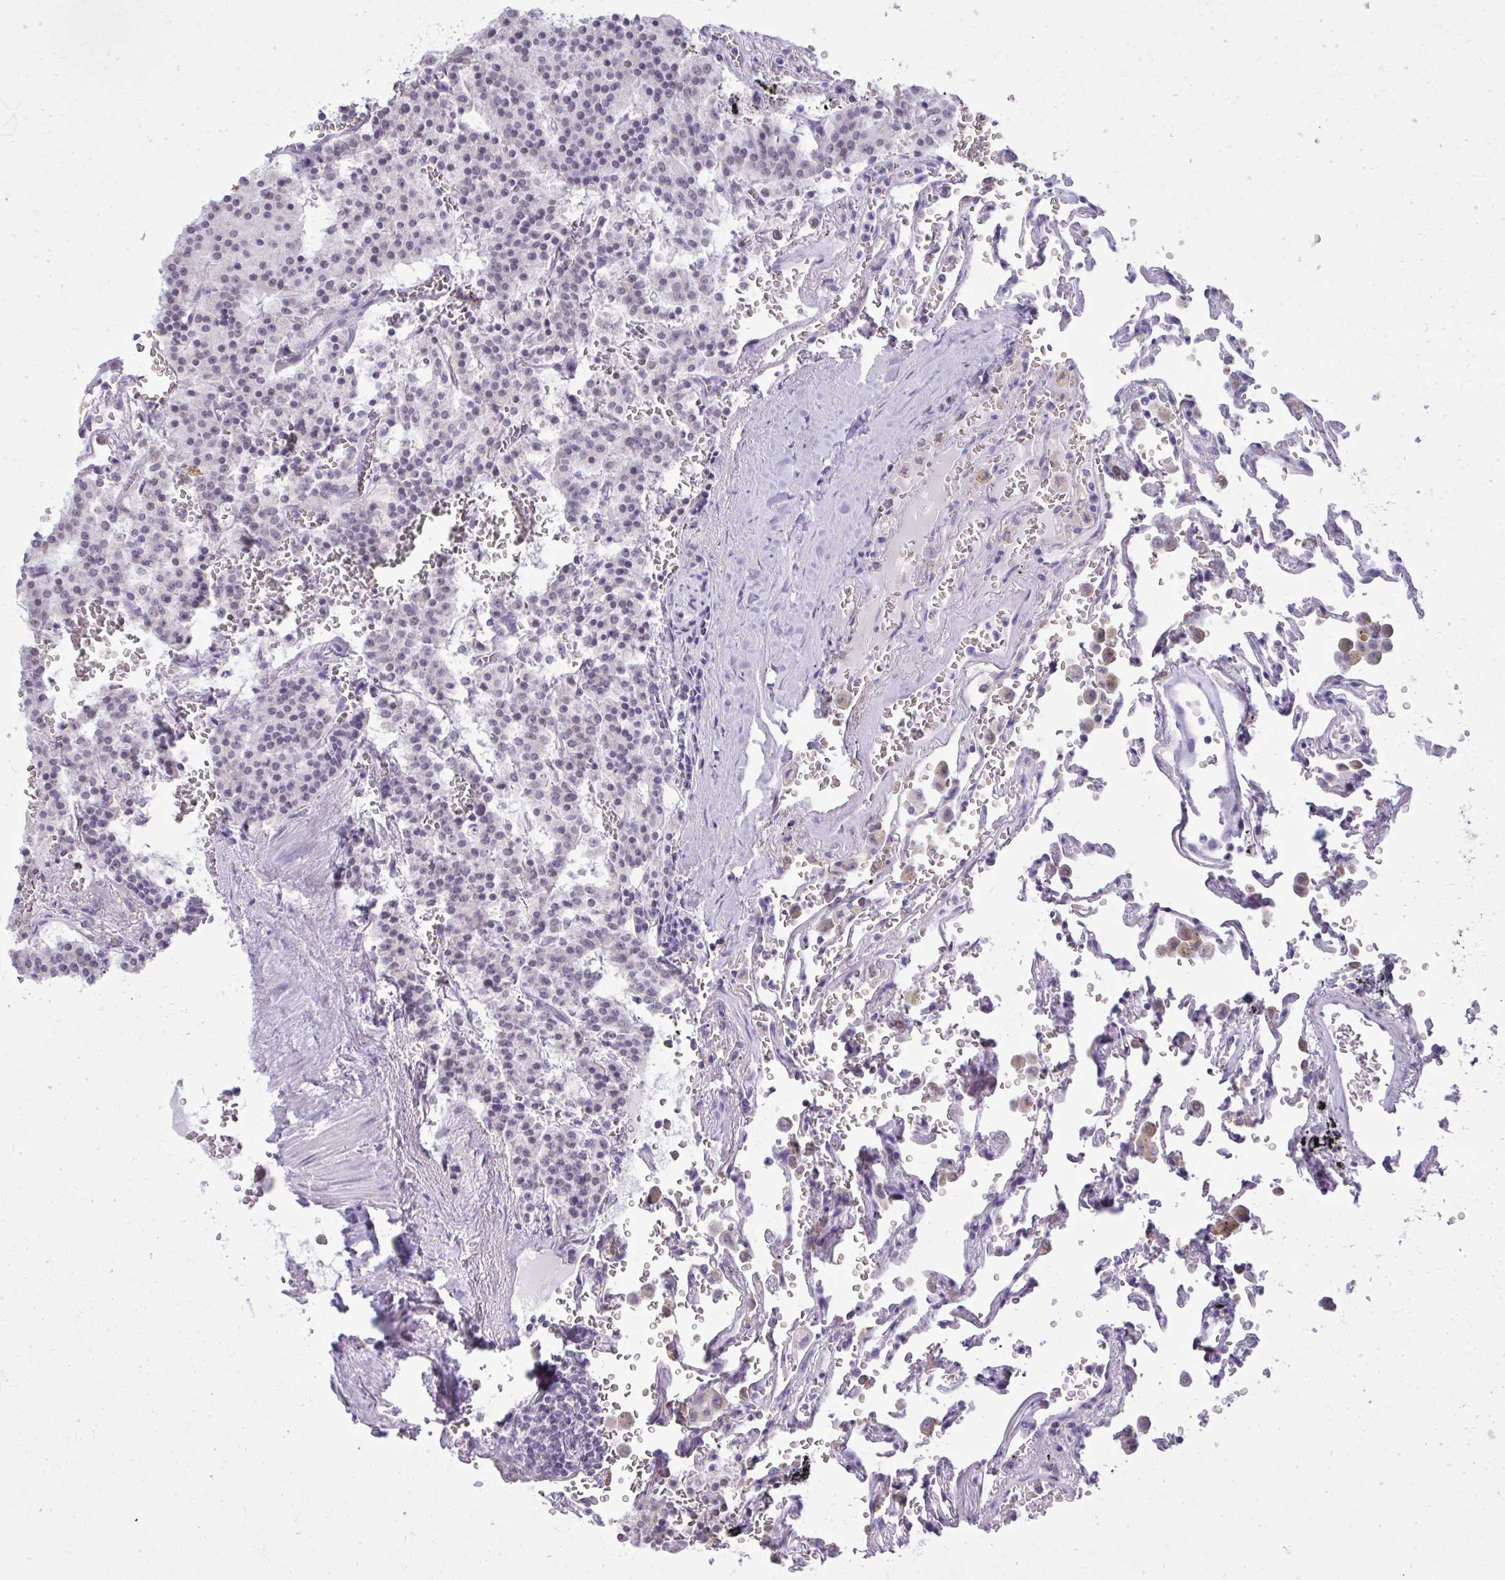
{"staining": {"intensity": "weak", "quantity": "<25%", "location": "nuclear"}, "tissue": "carcinoid", "cell_type": "Tumor cells", "image_type": "cancer", "snomed": [{"axis": "morphology", "description": "Carcinoid, malignant, NOS"}, {"axis": "topography", "description": "Lung"}], "caption": "Tumor cells are negative for protein expression in human carcinoid.", "gene": "NPPA", "patient": {"sex": "male", "age": 70}}